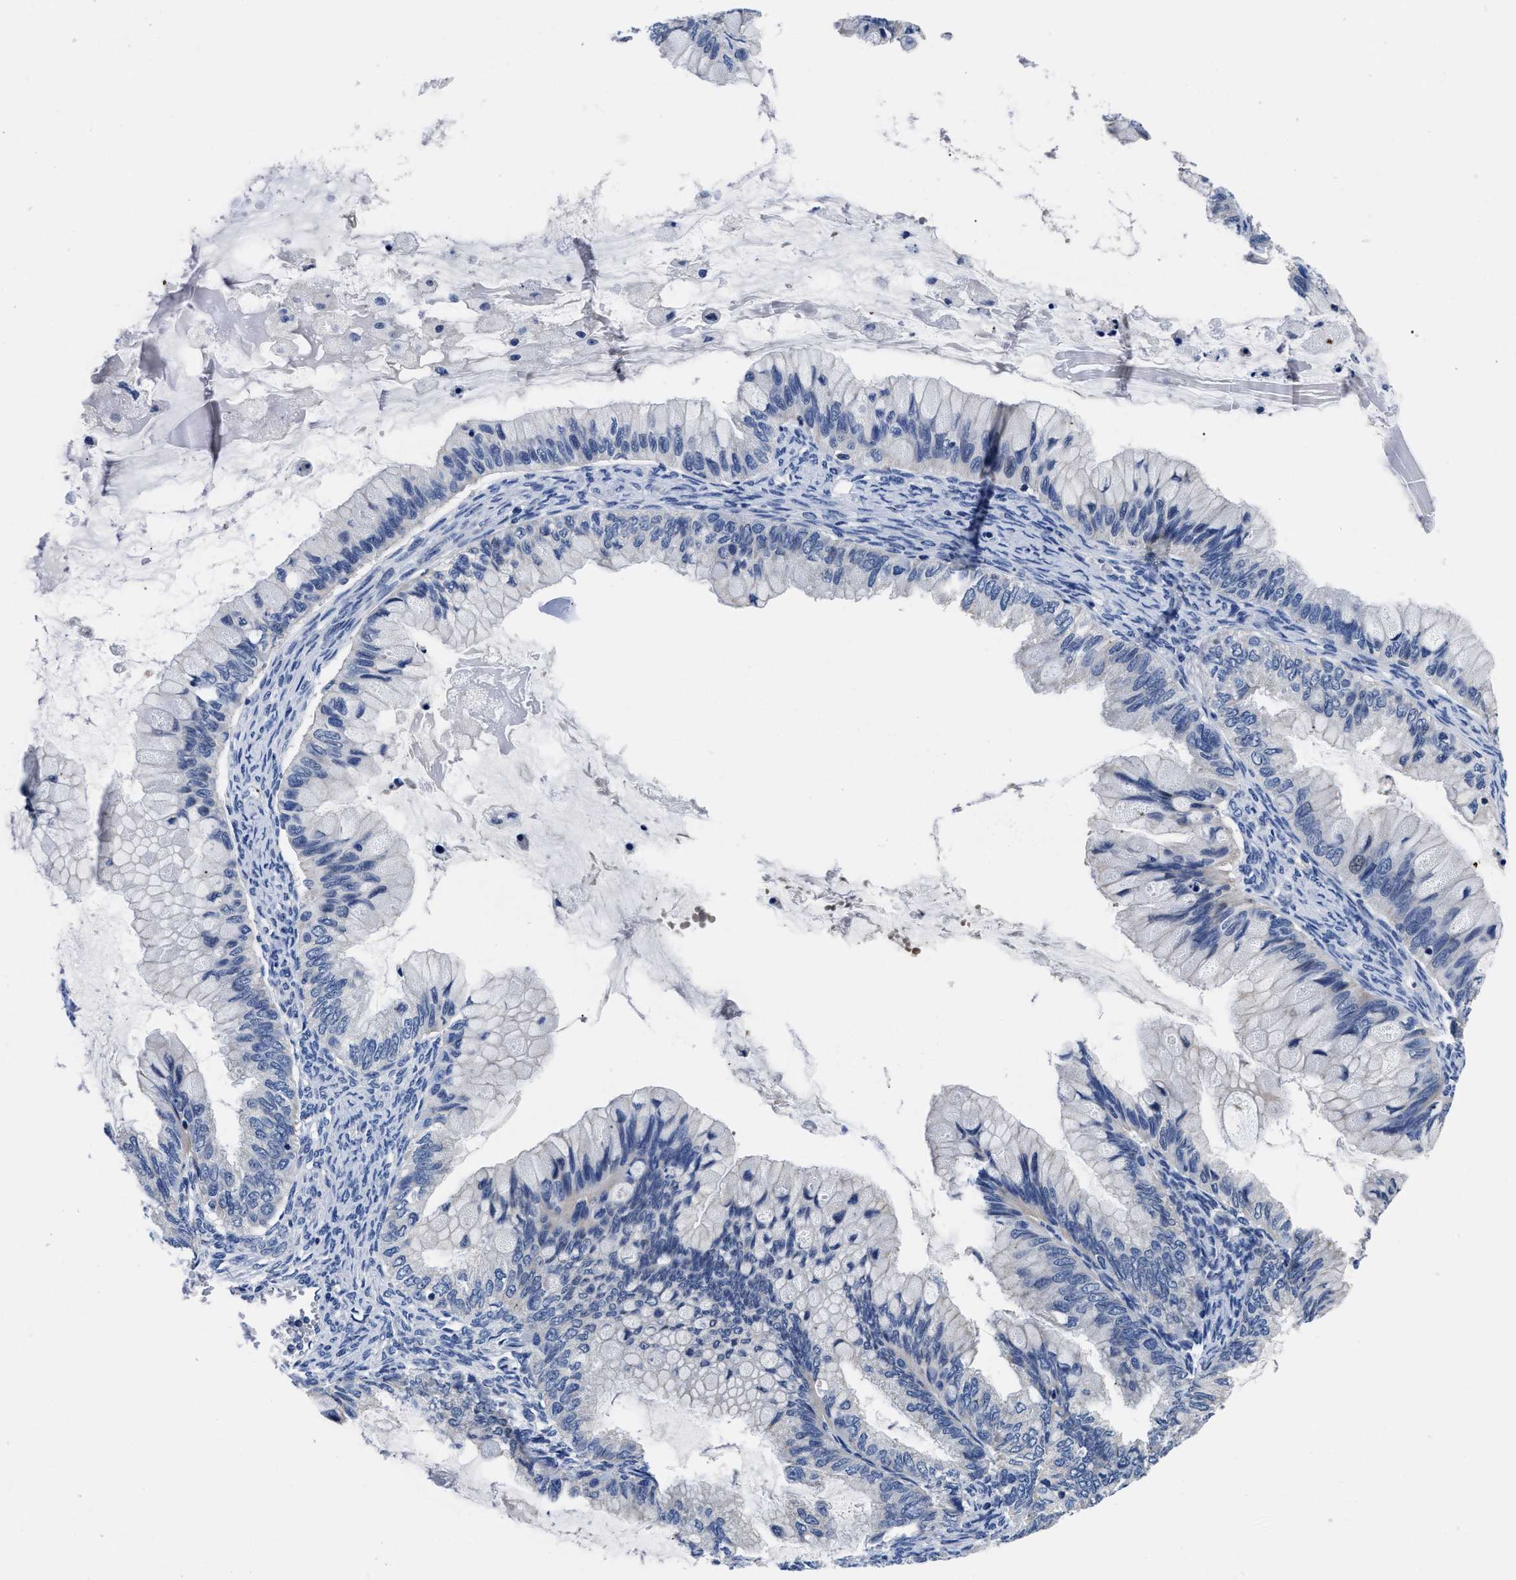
{"staining": {"intensity": "negative", "quantity": "none", "location": "none"}, "tissue": "ovarian cancer", "cell_type": "Tumor cells", "image_type": "cancer", "snomed": [{"axis": "morphology", "description": "Cystadenocarcinoma, mucinous, NOS"}, {"axis": "topography", "description": "Ovary"}], "caption": "DAB (3,3'-diaminobenzidine) immunohistochemical staining of human ovarian mucinous cystadenocarcinoma shows no significant staining in tumor cells. (DAB (3,3'-diaminobenzidine) immunohistochemistry, high magnification).", "gene": "SLC35F1", "patient": {"sex": "female", "age": 80}}